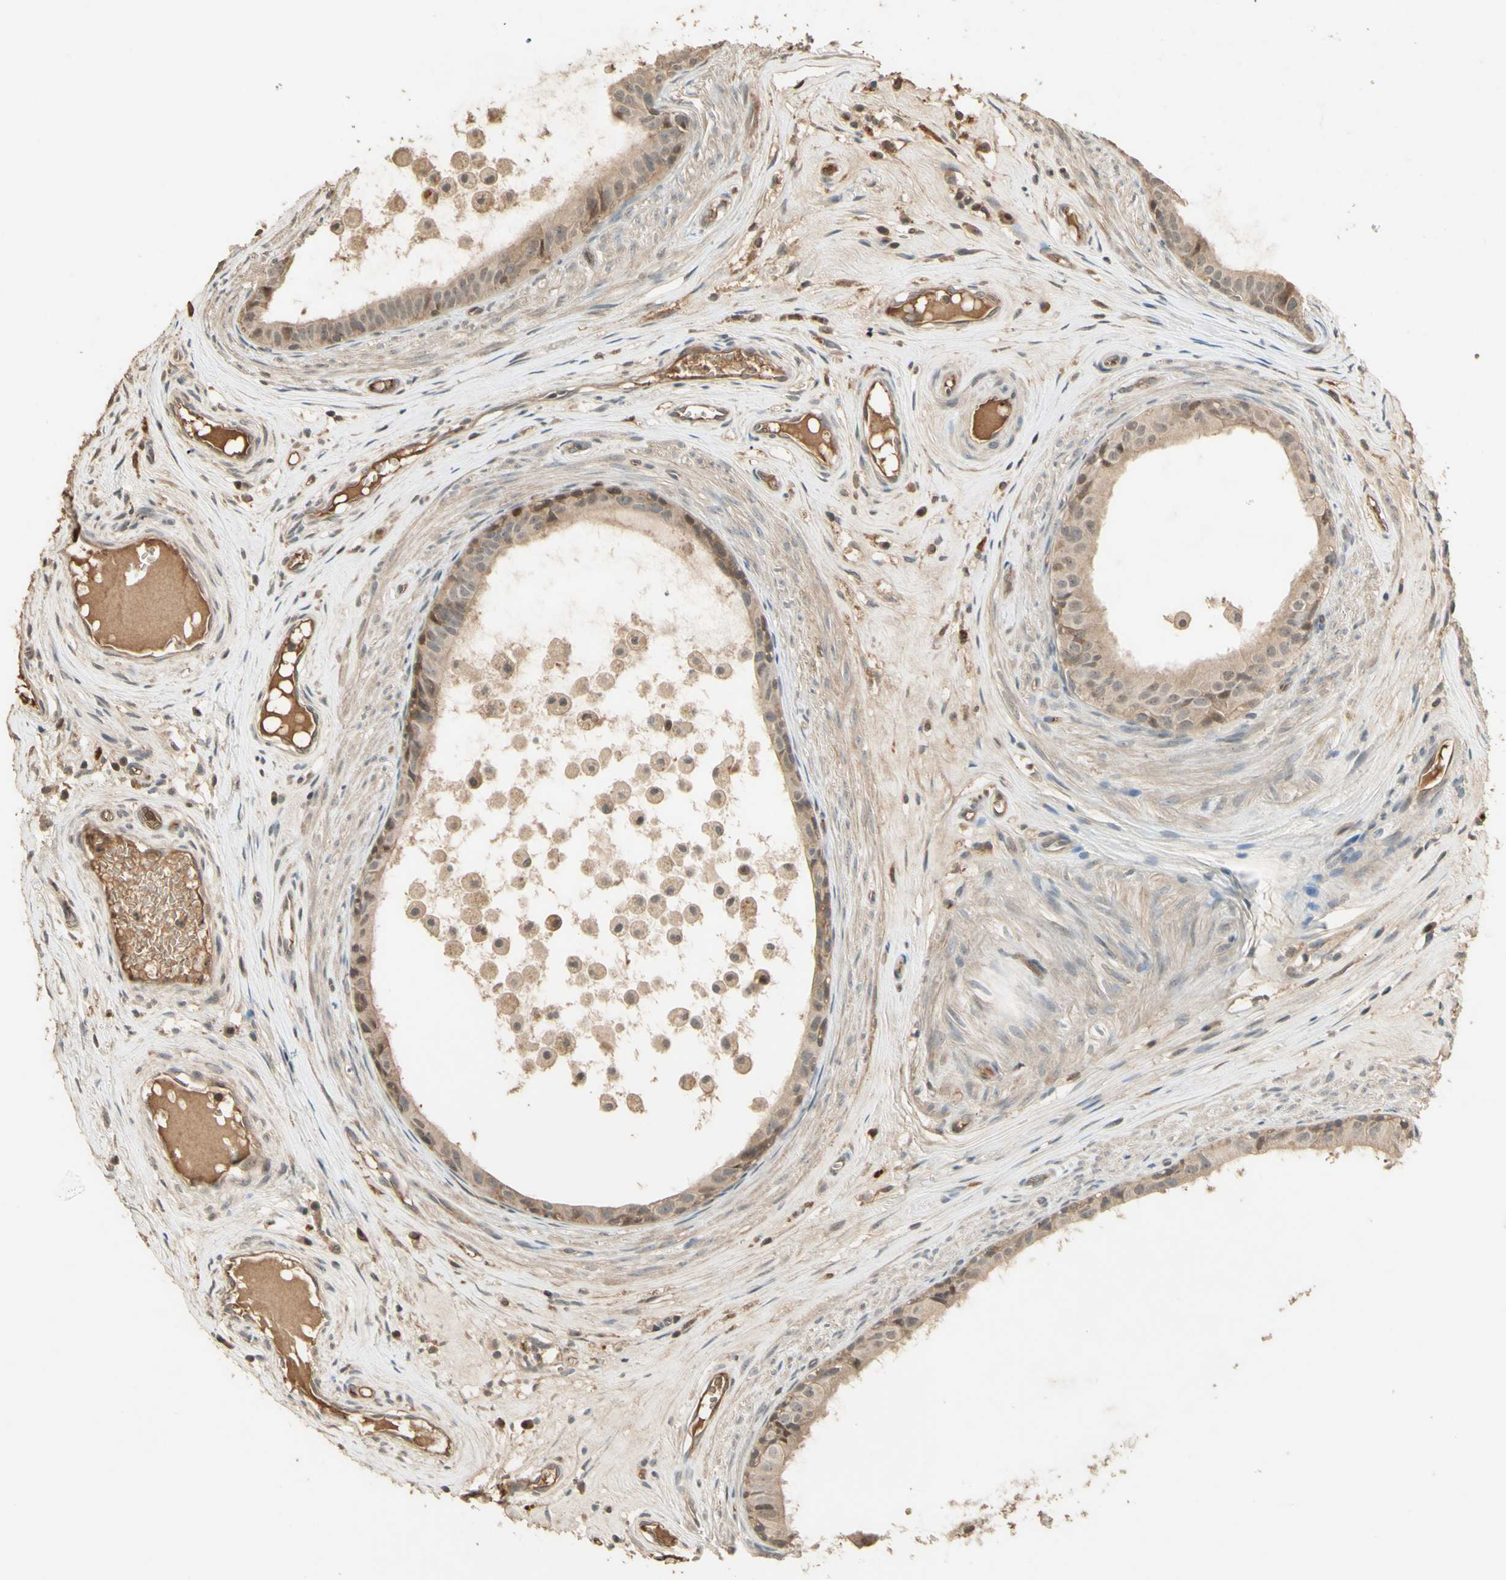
{"staining": {"intensity": "moderate", "quantity": ">75%", "location": "cytoplasmic/membranous"}, "tissue": "epididymis", "cell_type": "Glandular cells", "image_type": "normal", "snomed": [{"axis": "morphology", "description": "Normal tissue, NOS"}, {"axis": "morphology", "description": "Inflammation, NOS"}, {"axis": "topography", "description": "Epididymis"}], "caption": "Immunohistochemical staining of unremarkable epididymis shows moderate cytoplasmic/membranous protein staining in approximately >75% of glandular cells. (brown staining indicates protein expression, while blue staining denotes nuclei).", "gene": "SMAD9", "patient": {"sex": "male", "age": 85}}